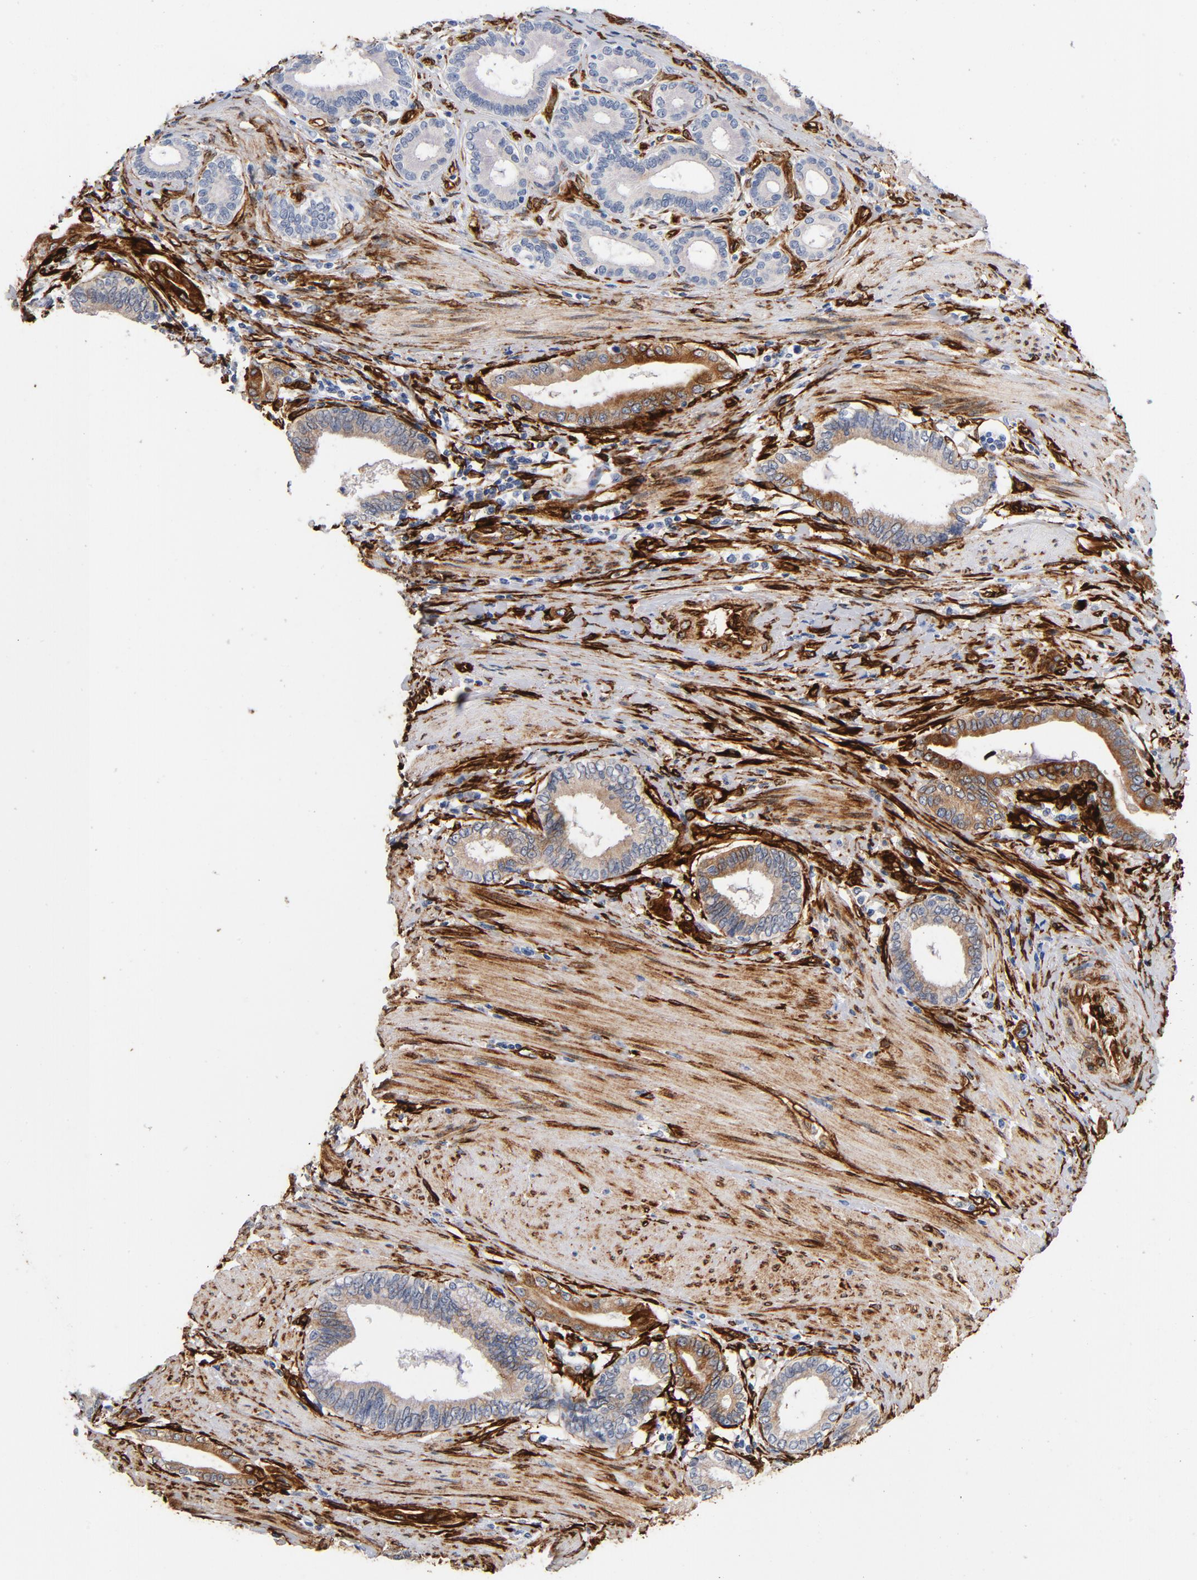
{"staining": {"intensity": "moderate", "quantity": ">75%", "location": "cytoplasmic/membranous"}, "tissue": "pancreatic cancer", "cell_type": "Tumor cells", "image_type": "cancer", "snomed": [{"axis": "morphology", "description": "Adenocarcinoma, NOS"}, {"axis": "topography", "description": "Pancreas"}], "caption": "Protein staining of pancreatic adenocarcinoma tissue exhibits moderate cytoplasmic/membranous expression in about >75% of tumor cells.", "gene": "SERPINH1", "patient": {"sex": "female", "age": 64}}